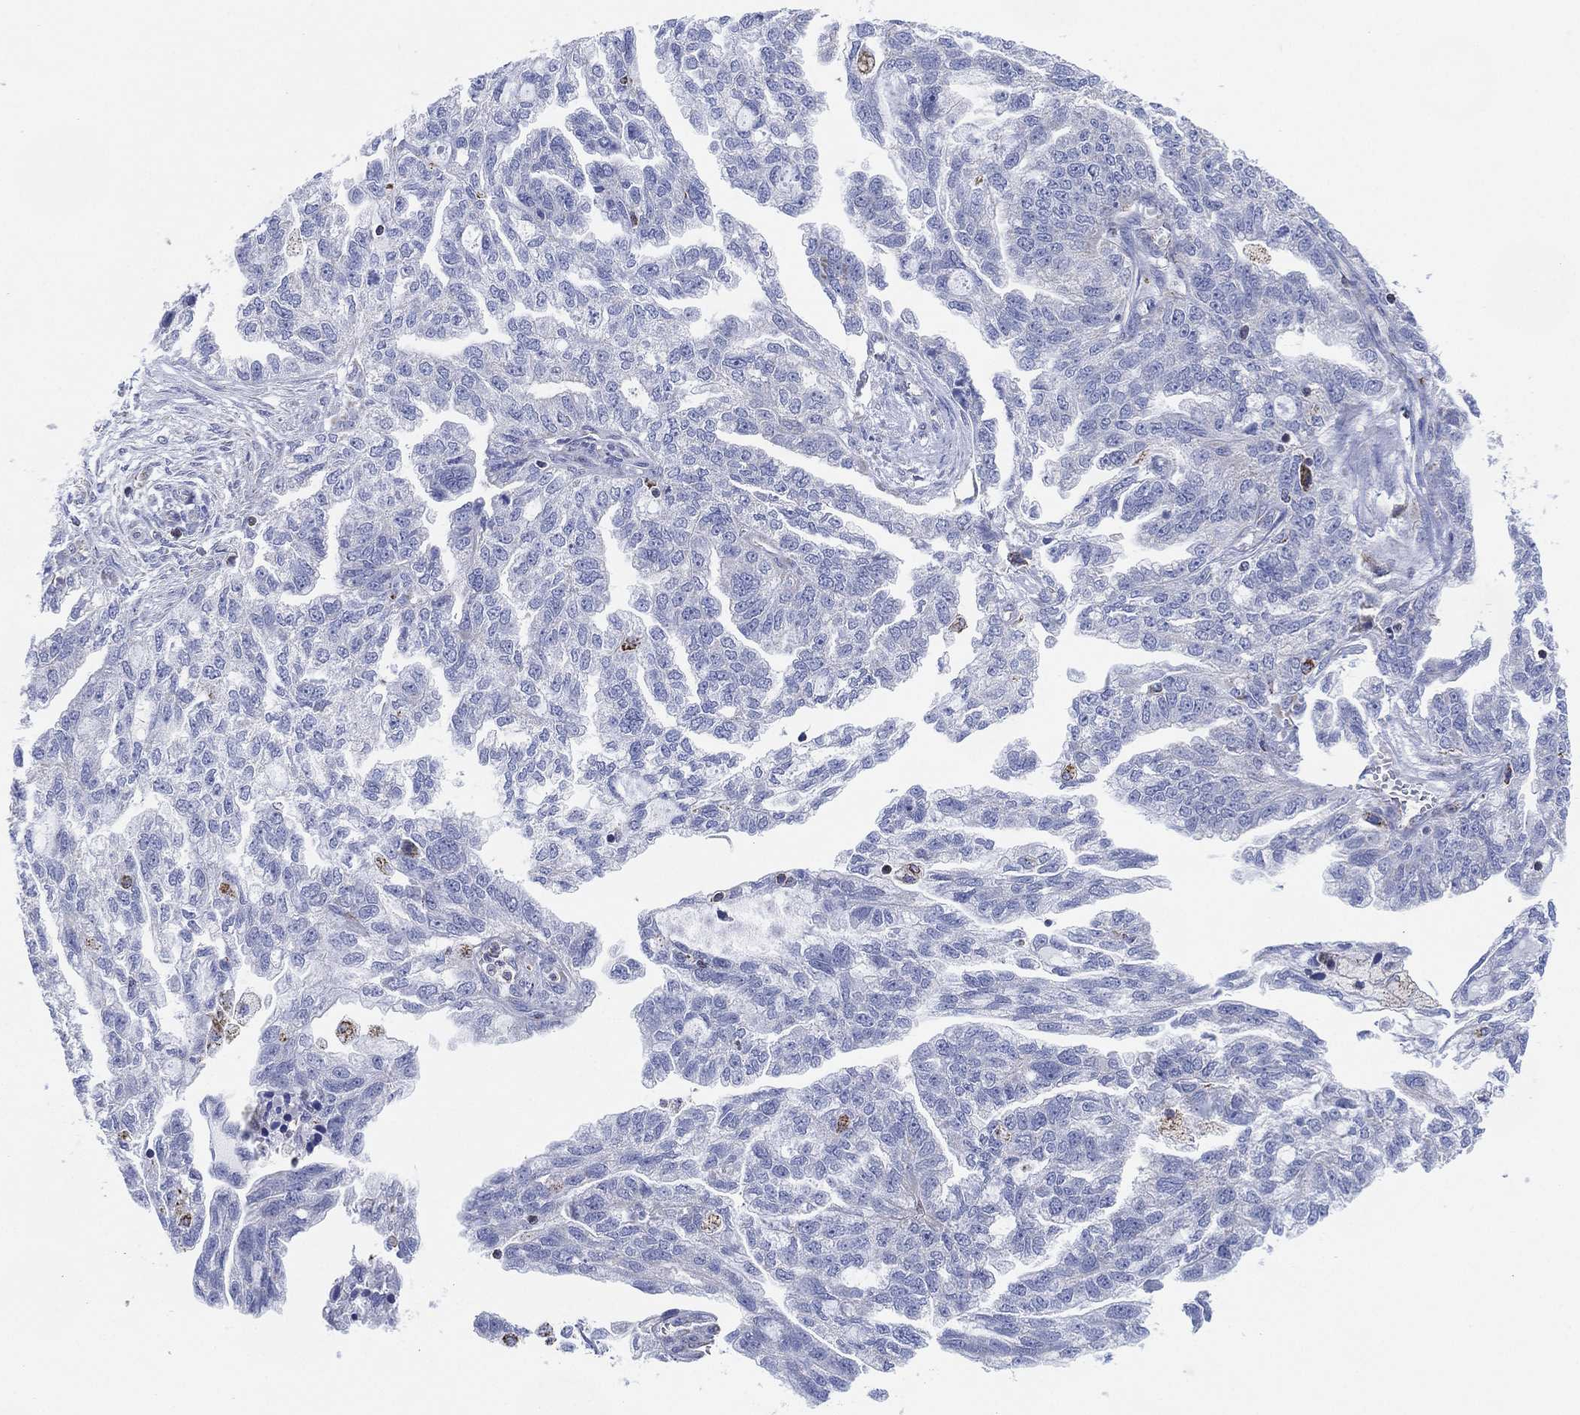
{"staining": {"intensity": "negative", "quantity": "none", "location": "none"}, "tissue": "ovarian cancer", "cell_type": "Tumor cells", "image_type": "cancer", "snomed": [{"axis": "morphology", "description": "Cystadenocarcinoma, serous, NOS"}, {"axis": "topography", "description": "Ovary"}], "caption": "An image of ovarian serous cystadenocarcinoma stained for a protein displays no brown staining in tumor cells.", "gene": "CFTR", "patient": {"sex": "female", "age": 51}}